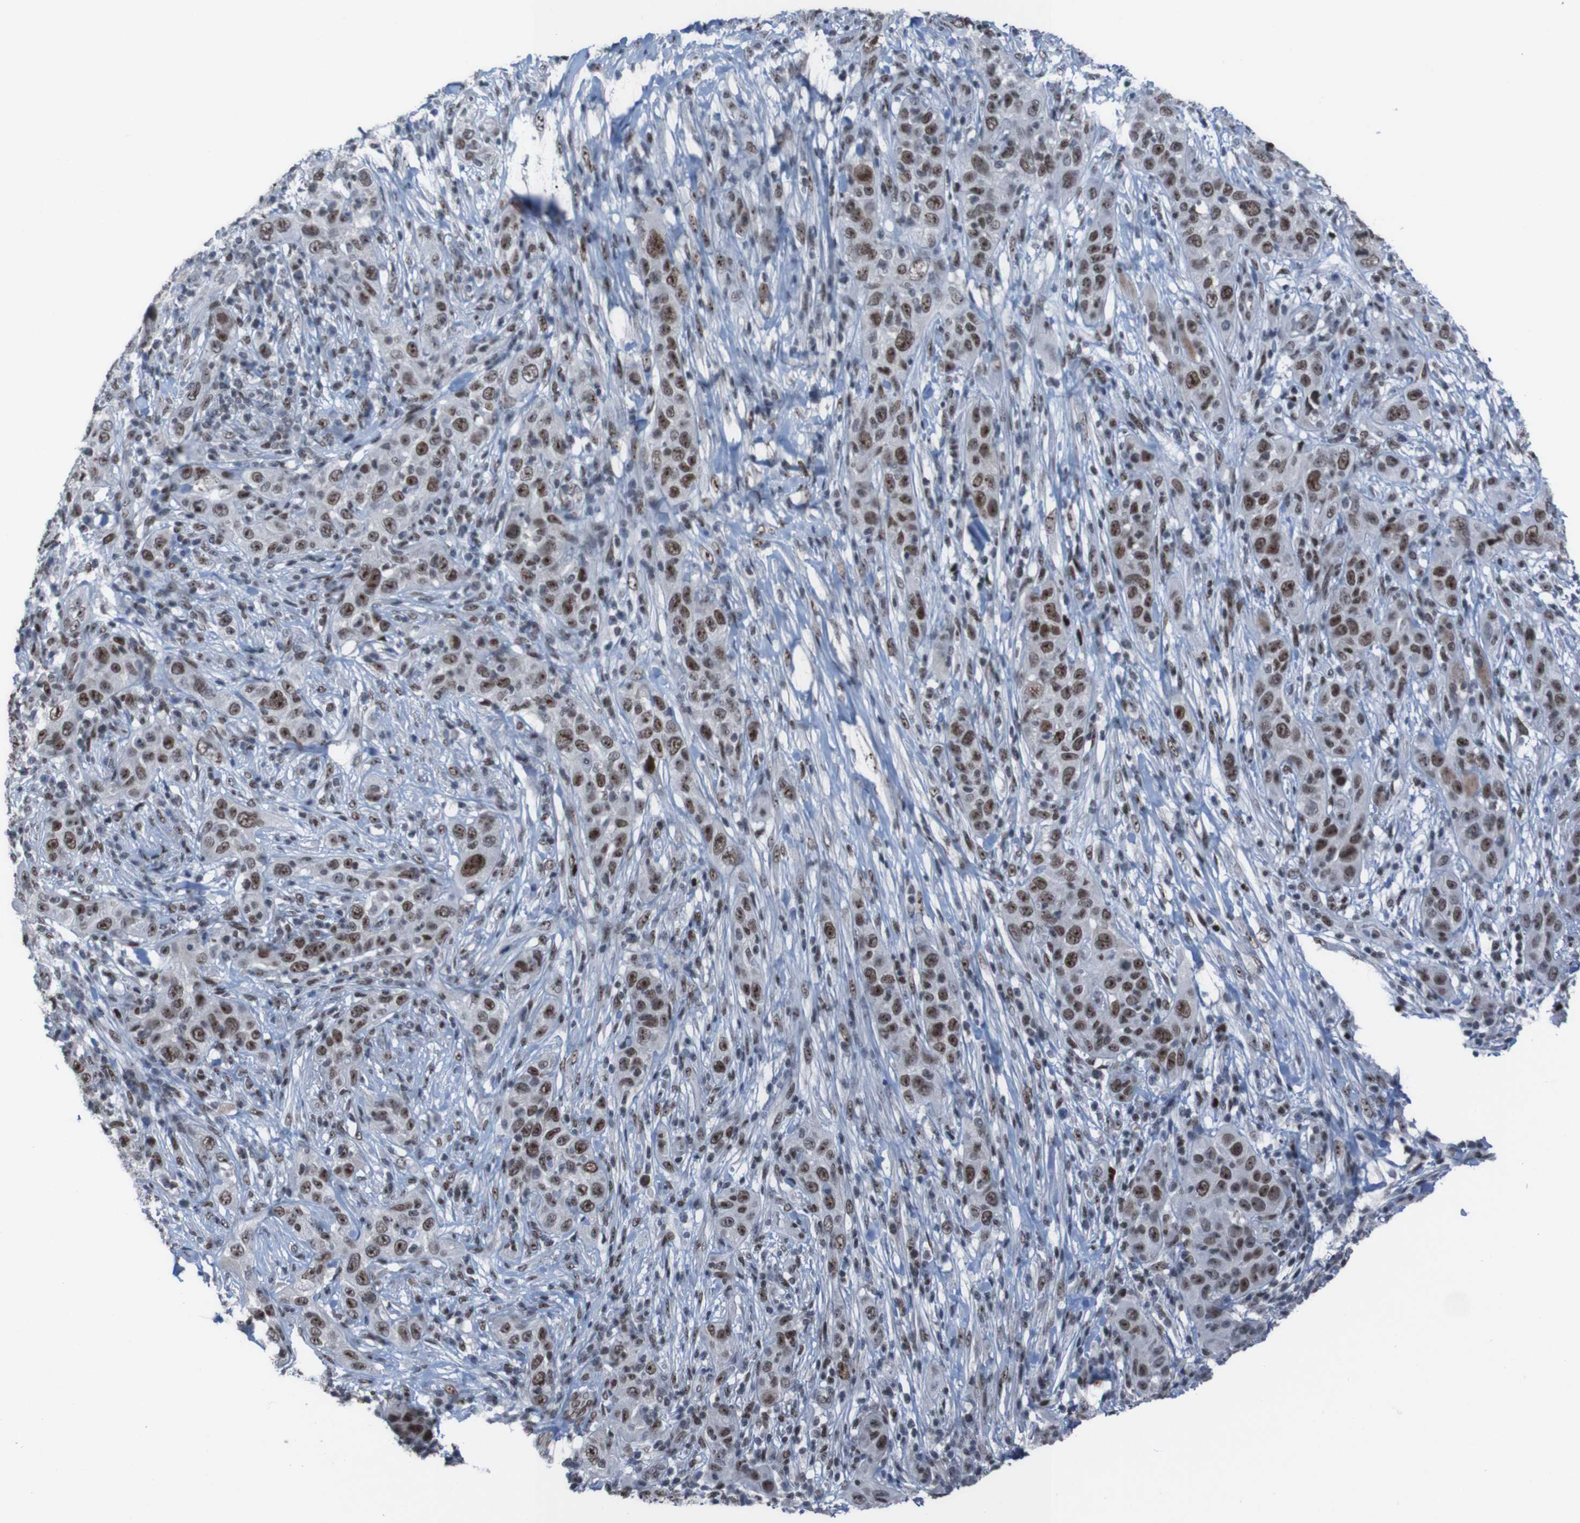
{"staining": {"intensity": "strong", "quantity": ">75%", "location": "nuclear"}, "tissue": "skin cancer", "cell_type": "Tumor cells", "image_type": "cancer", "snomed": [{"axis": "morphology", "description": "Squamous cell carcinoma, NOS"}, {"axis": "topography", "description": "Skin"}], "caption": "Squamous cell carcinoma (skin) stained with a protein marker reveals strong staining in tumor cells.", "gene": "PHF2", "patient": {"sex": "female", "age": 88}}